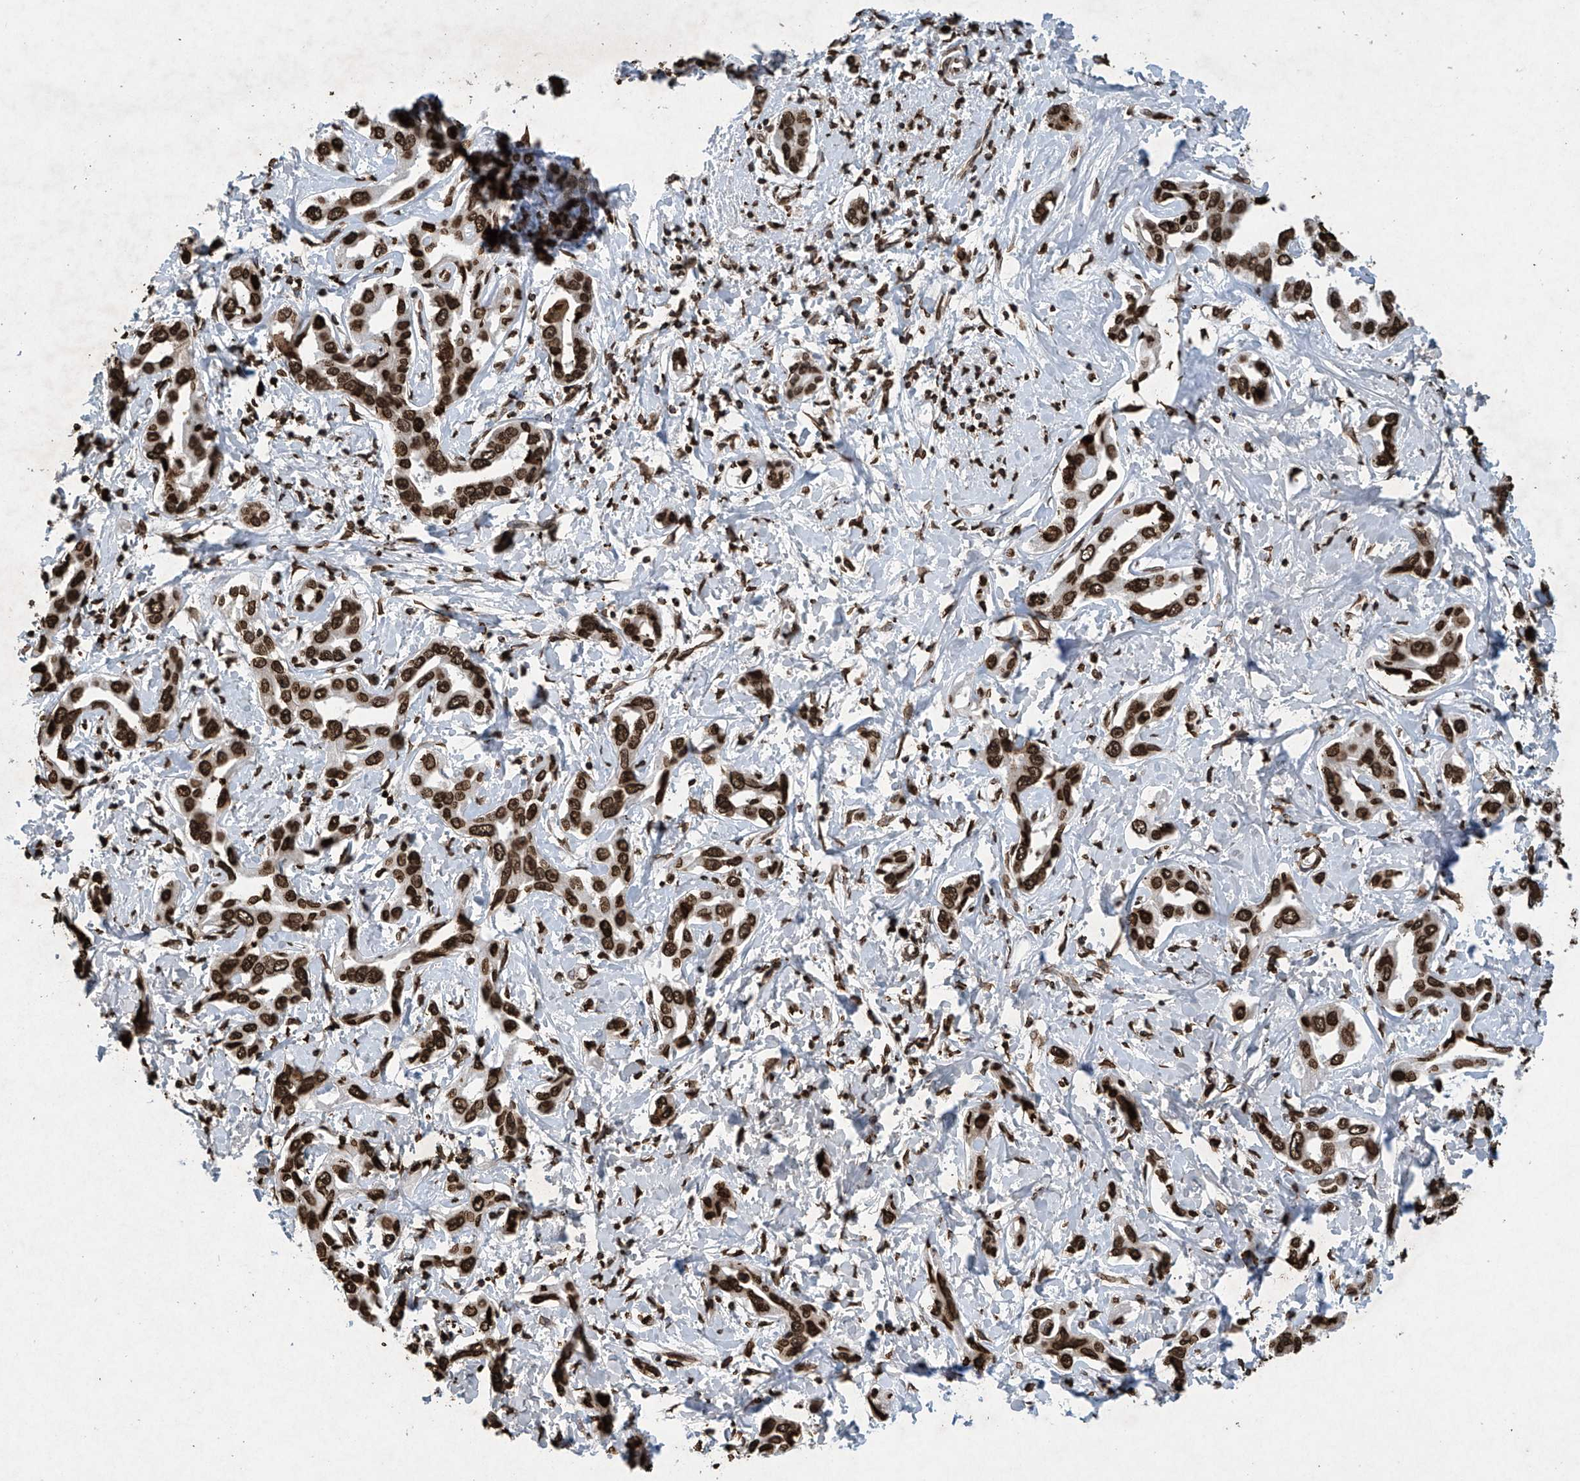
{"staining": {"intensity": "strong", "quantity": ">75%", "location": "nuclear"}, "tissue": "liver cancer", "cell_type": "Tumor cells", "image_type": "cancer", "snomed": [{"axis": "morphology", "description": "Cholangiocarcinoma"}, {"axis": "topography", "description": "Liver"}], "caption": "An image of human liver cancer (cholangiocarcinoma) stained for a protein reveals strong nuclear brown staining in tumor cells. The staining was performed using DAB, with brown indicating positive protein expression. Nuclei are stained blue with hematoxylin.", "gene": "H3-3A", "patient": {"sex": "male", "age": 59}}